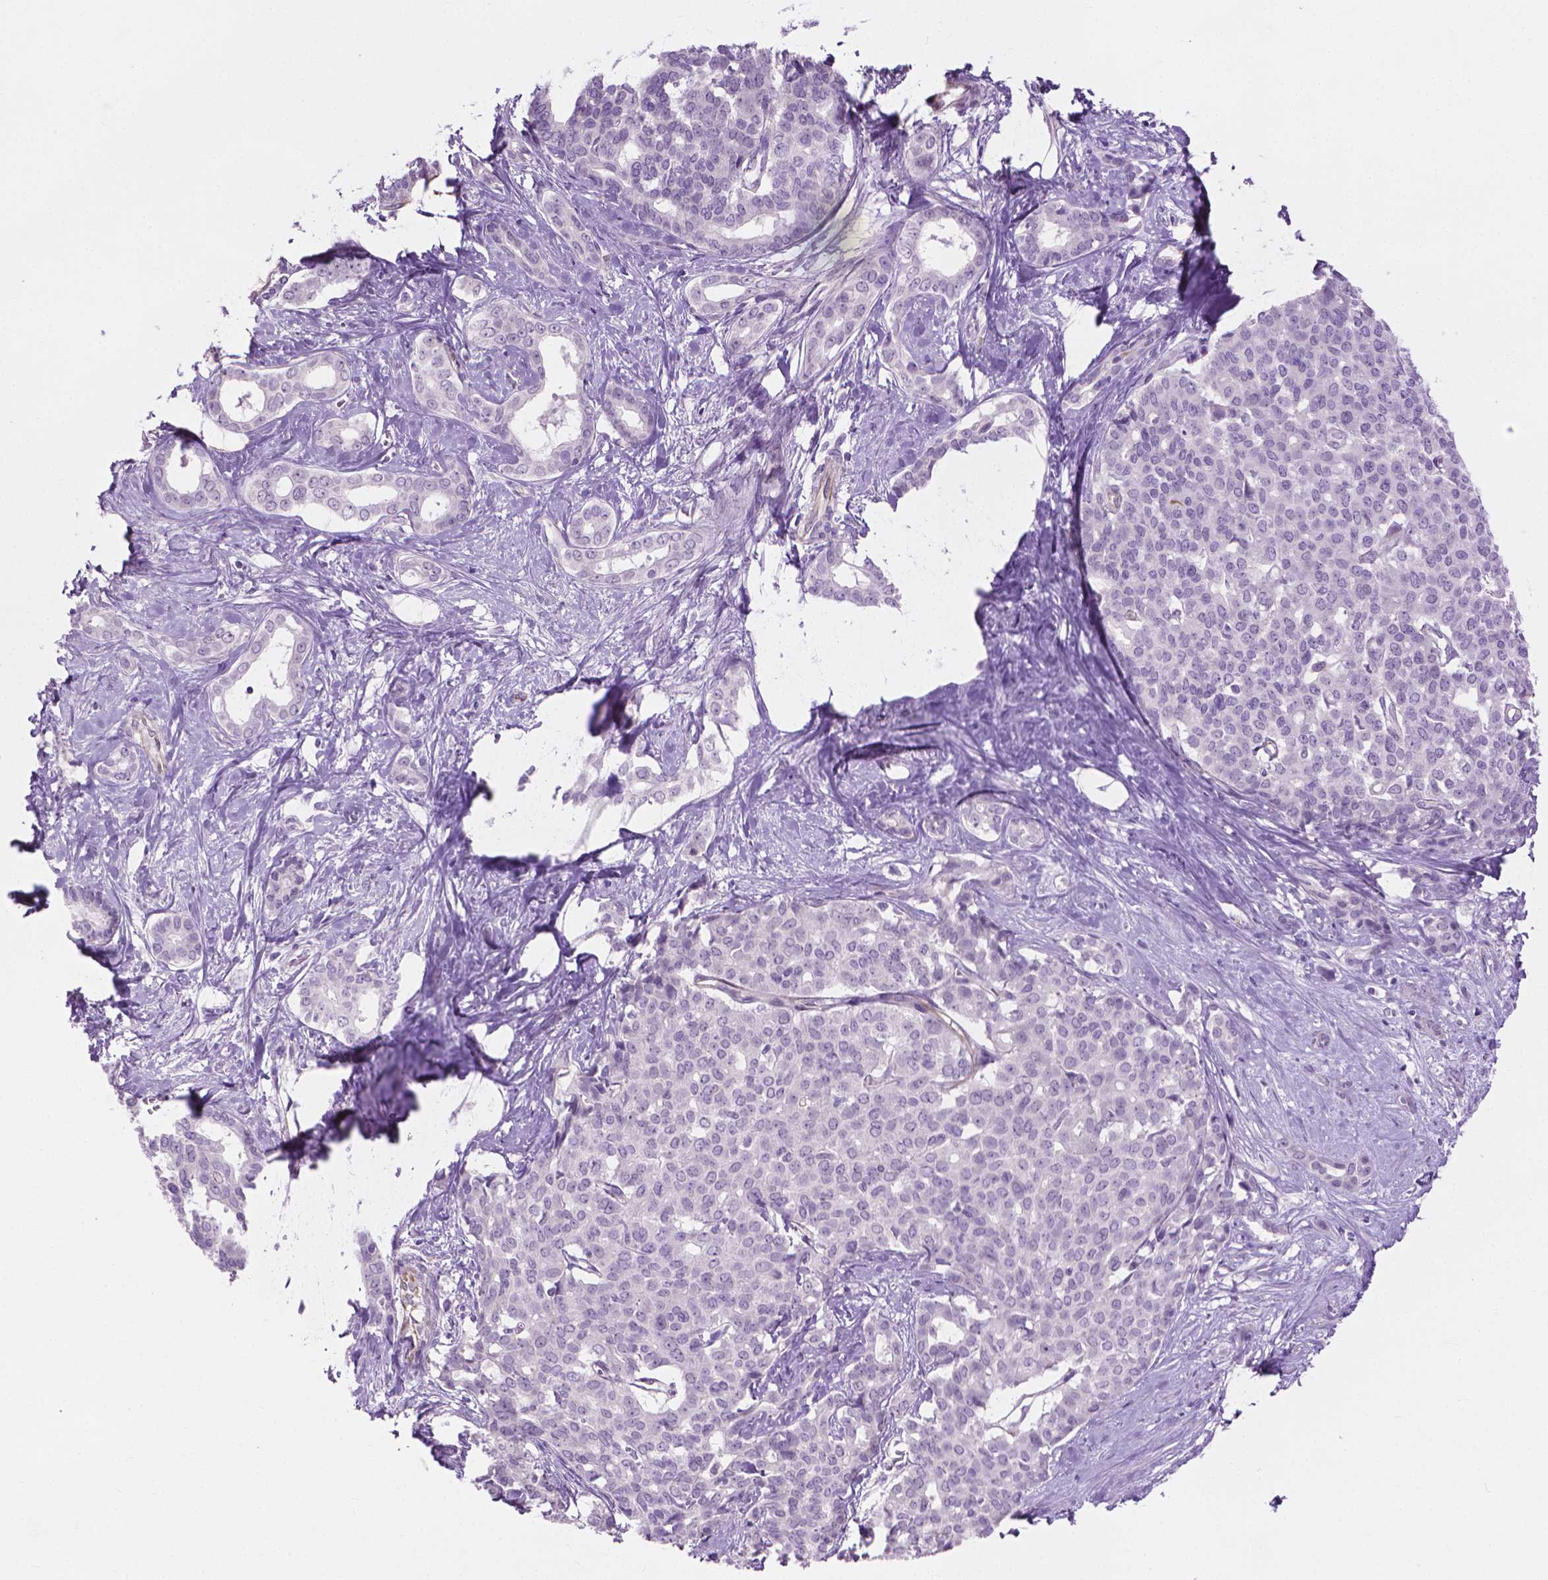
{"staining": {"intensity": "negative", "quantity": "none", "location": "none"}, "tissue": "liver cancer", "cell_type": "Tumor cells", "image_type": "cancer", "snomed": [{"axis": "morphology", "description": "Cholangiocarcinoma"}, {"axis": "topography", "description": "Liver"}], "caption": "Human liver cancer stained for a protein using immunohistochemistry displays no expression in tumor cells.", "gene": "KRT73", "patient": {"sex": "female", "age": 47}}